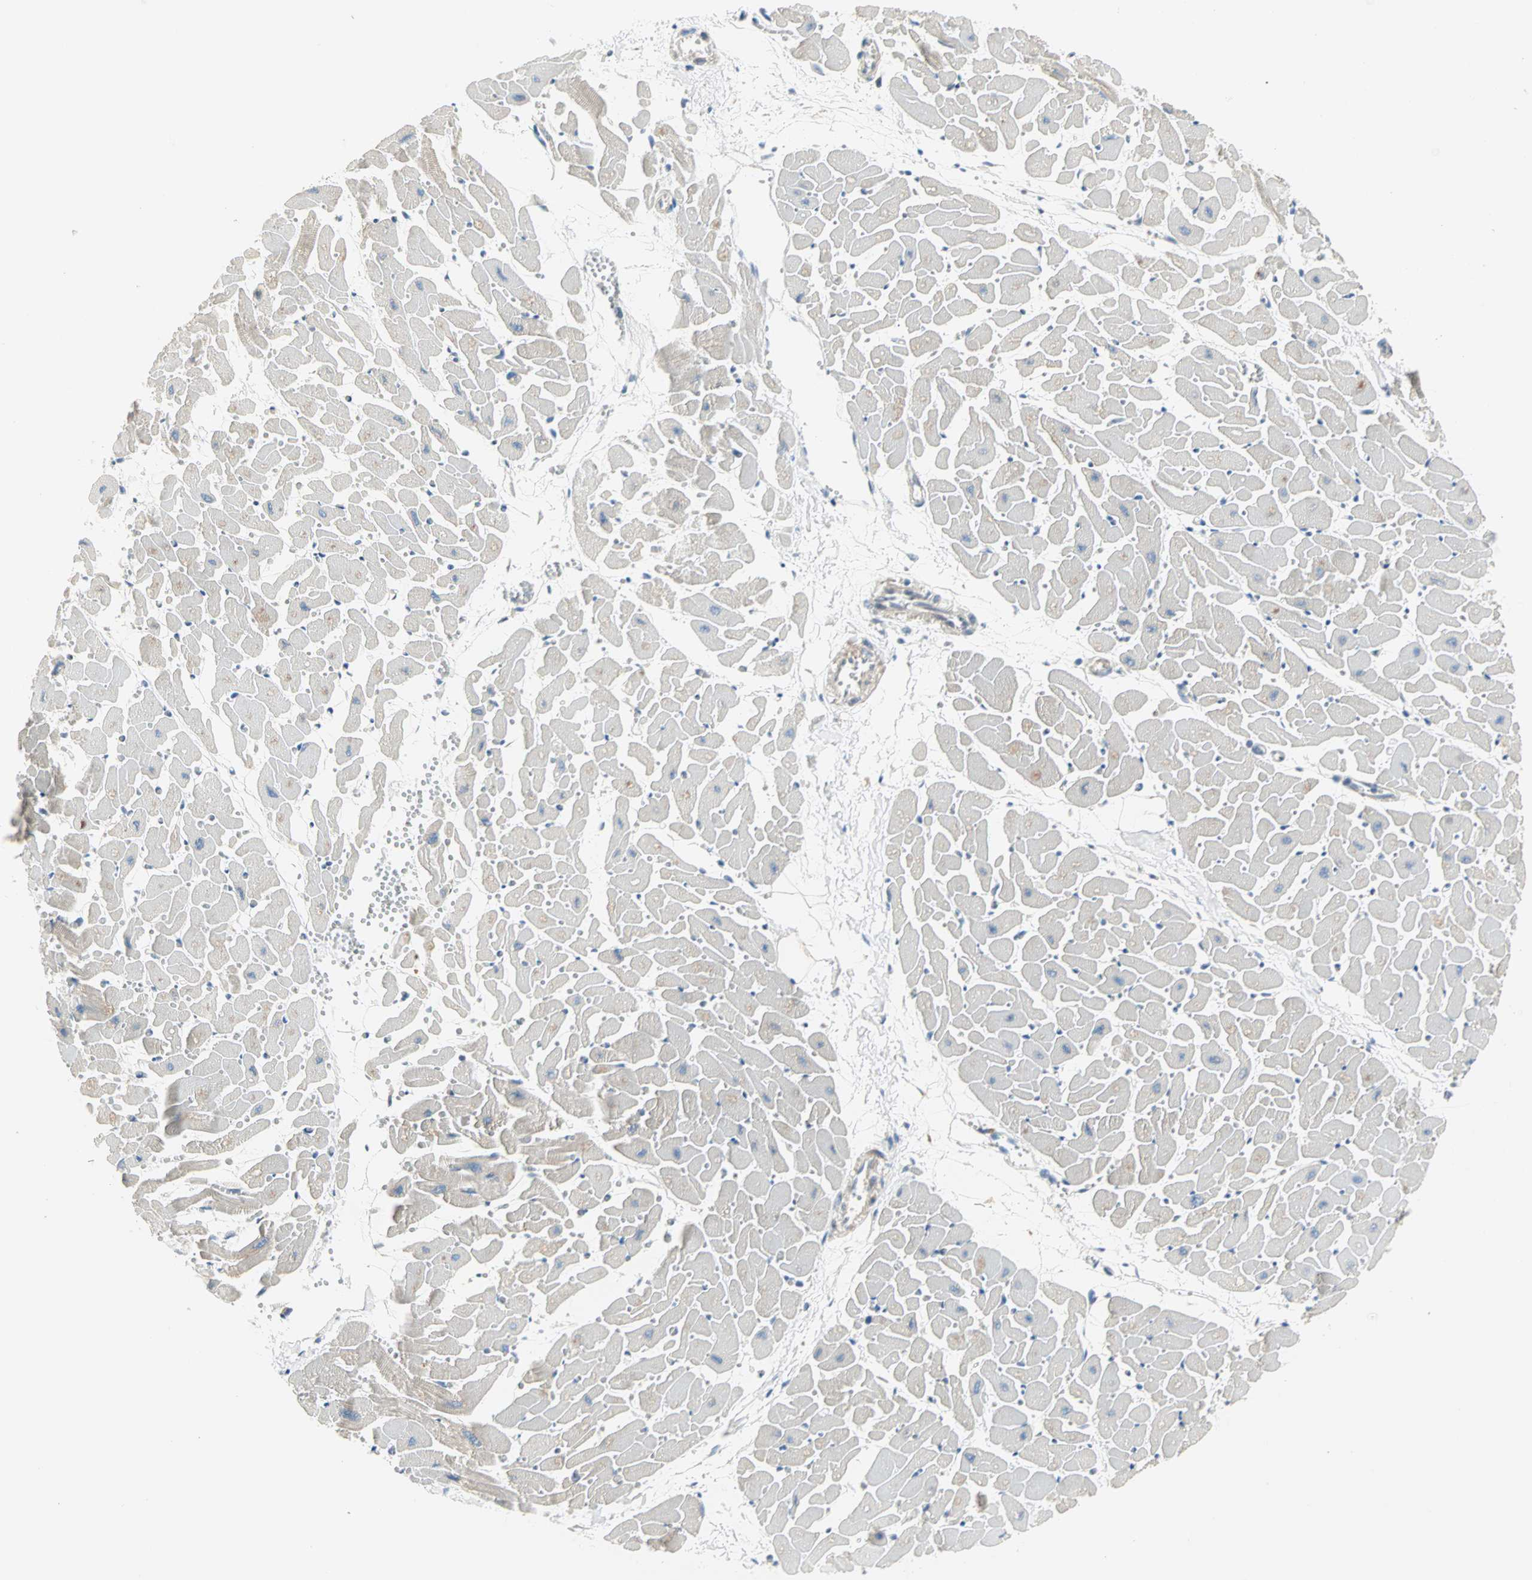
{"staining": {"intensity": "weak", "quantity": "<25%", "location": "cytoplasmic/membranous"}, "tissue": "heart muscle", "cell_type": "Cardiomyocytes", "image_type": "normal", "snomed": [{"axis": "morphology", "description": "Normal tissue, NOS"}, {"axis": "topography", "description": "Heart"}], "caption": "This is an immunohistochemistry (IHC) micrograph of normal human heart muscle. There is no expression in cardiomyocytes.", "gene": "SAR1A", "patient": {"sex": "female", "age": 19}}